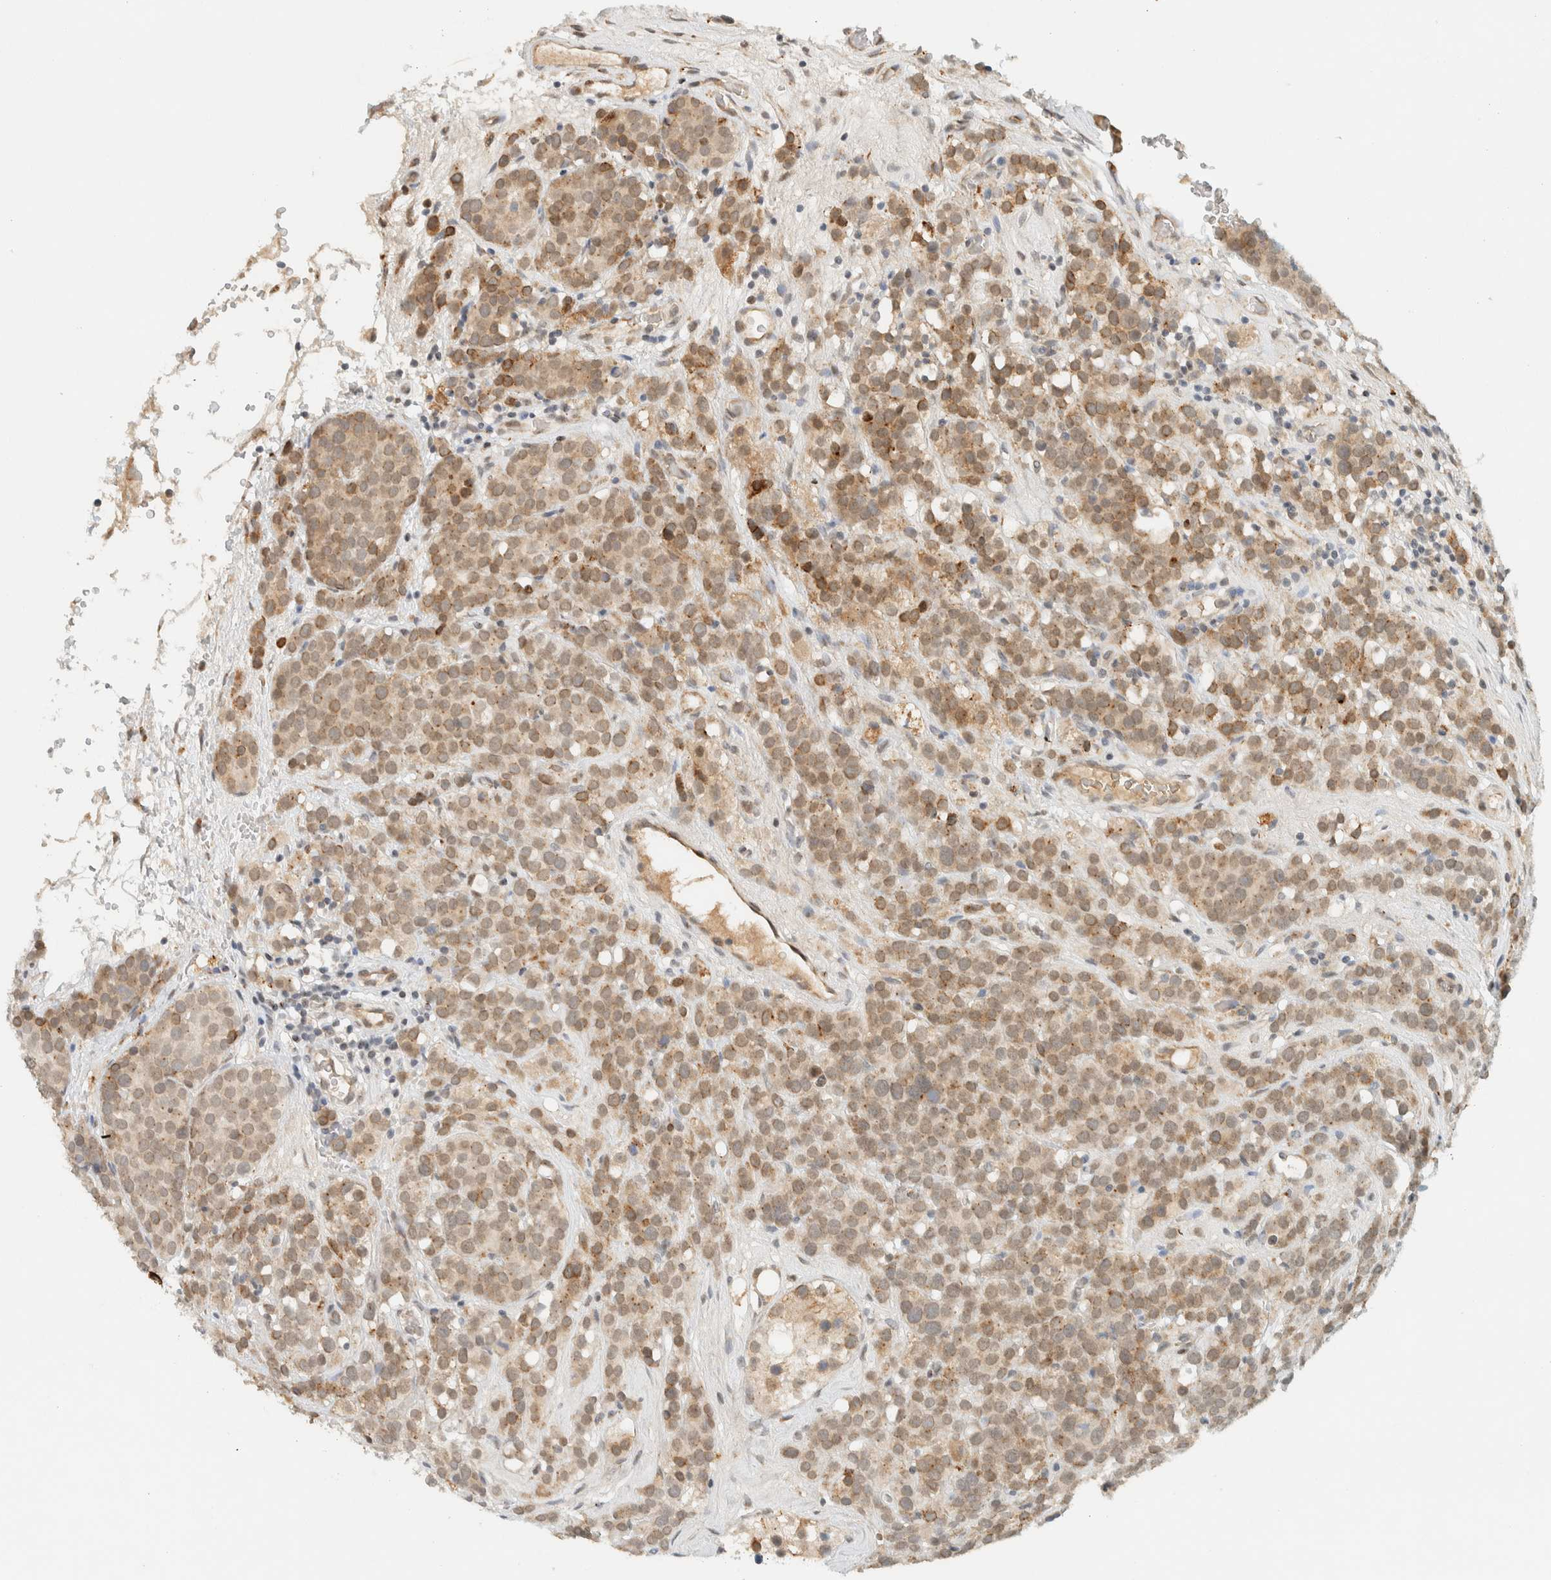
{"staining": {"intensity": "moderate", "quantity": ">75%", "location": "cytoplasmic/membranous"}, "tissue": "testis cancer", "cell_type": "Tumor cells", "image_type": "cancer", "snomed": [{"axis": "morphology", "description": "Seminoma, NOS"}, {"axis": "topography", "description": "Testis"}], "caption": "Brown immunohistochemical staining in human testis cancer (seminoma) shows moderate cytoplasmic/membranous positivity in about >75% of tumor cells.", "gene": "ITPRID1", "patient": {"sex": "male", "age": 71}}